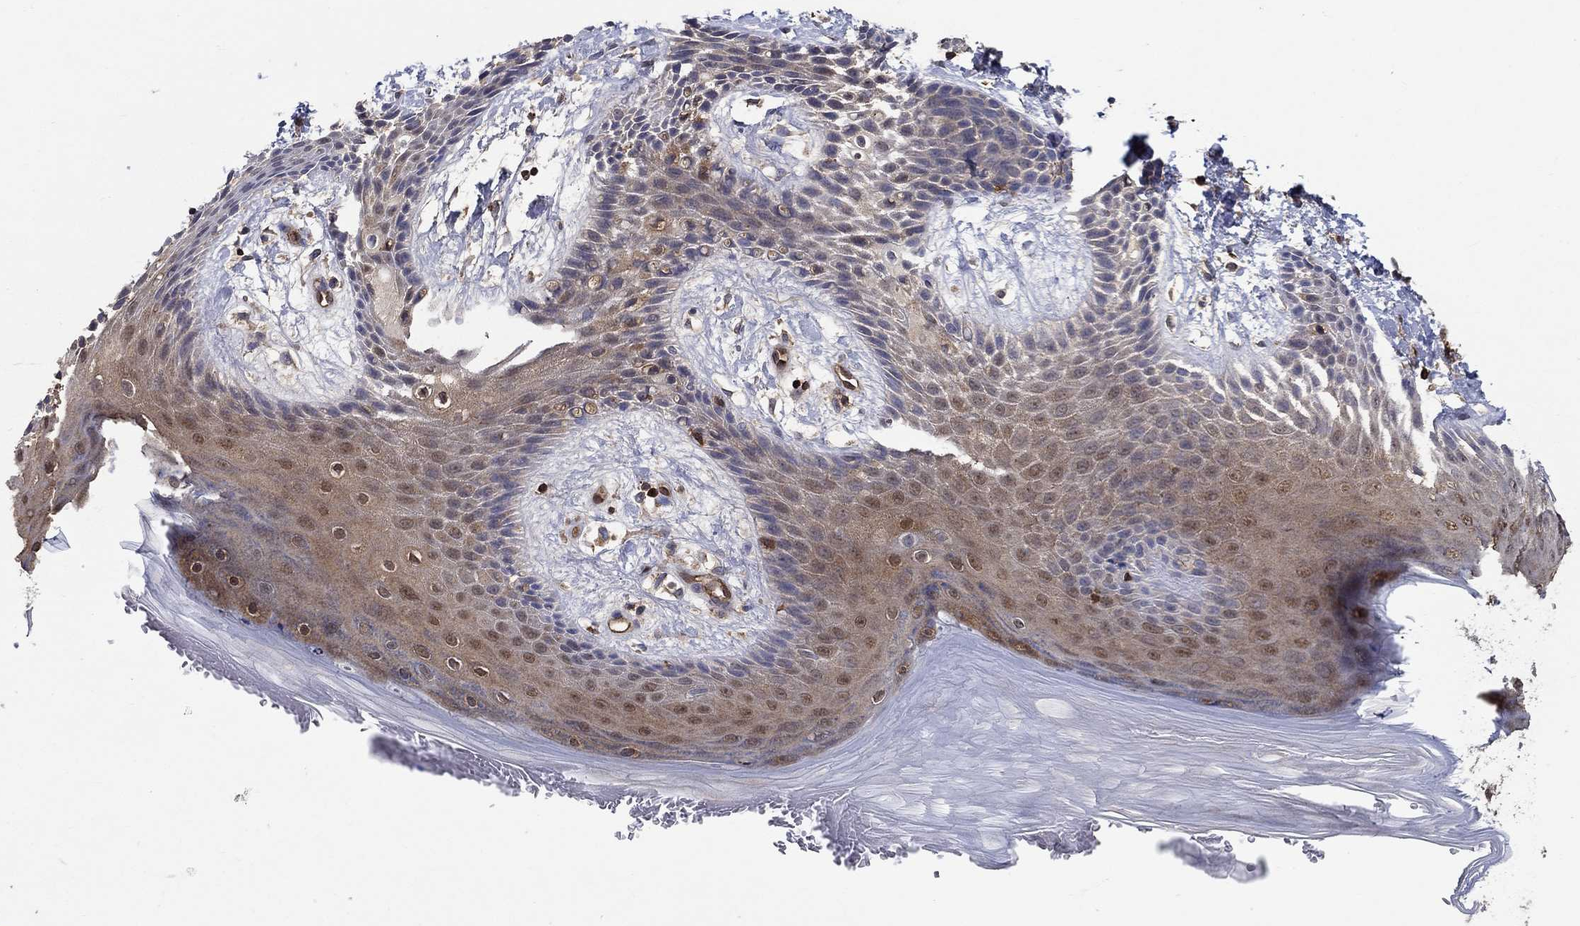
{"staining": {"intensity": "moderate", "quantity": "25%-75%", "location": "cytoplasmic/membranous,nuclear"}, "tissue": "skin", "cell_type": "Epidermal cells", "image_type": "normal", "snomed": [{"axis": "morphology", "description": "Normal tissue, NOS"}, {"axis": "topography", "description": "Anal"}], "caption": "Moderate cytoplasmic/membranous,nuclear protein positivity is present in about 25%-75% of epidermal cells in skin. Immunohistochemistry (ihc) stains the protein in brown and the nuclei are stained blue.", "gene": "AGFG2", "patient": {"sex": "male", "age": 36}}